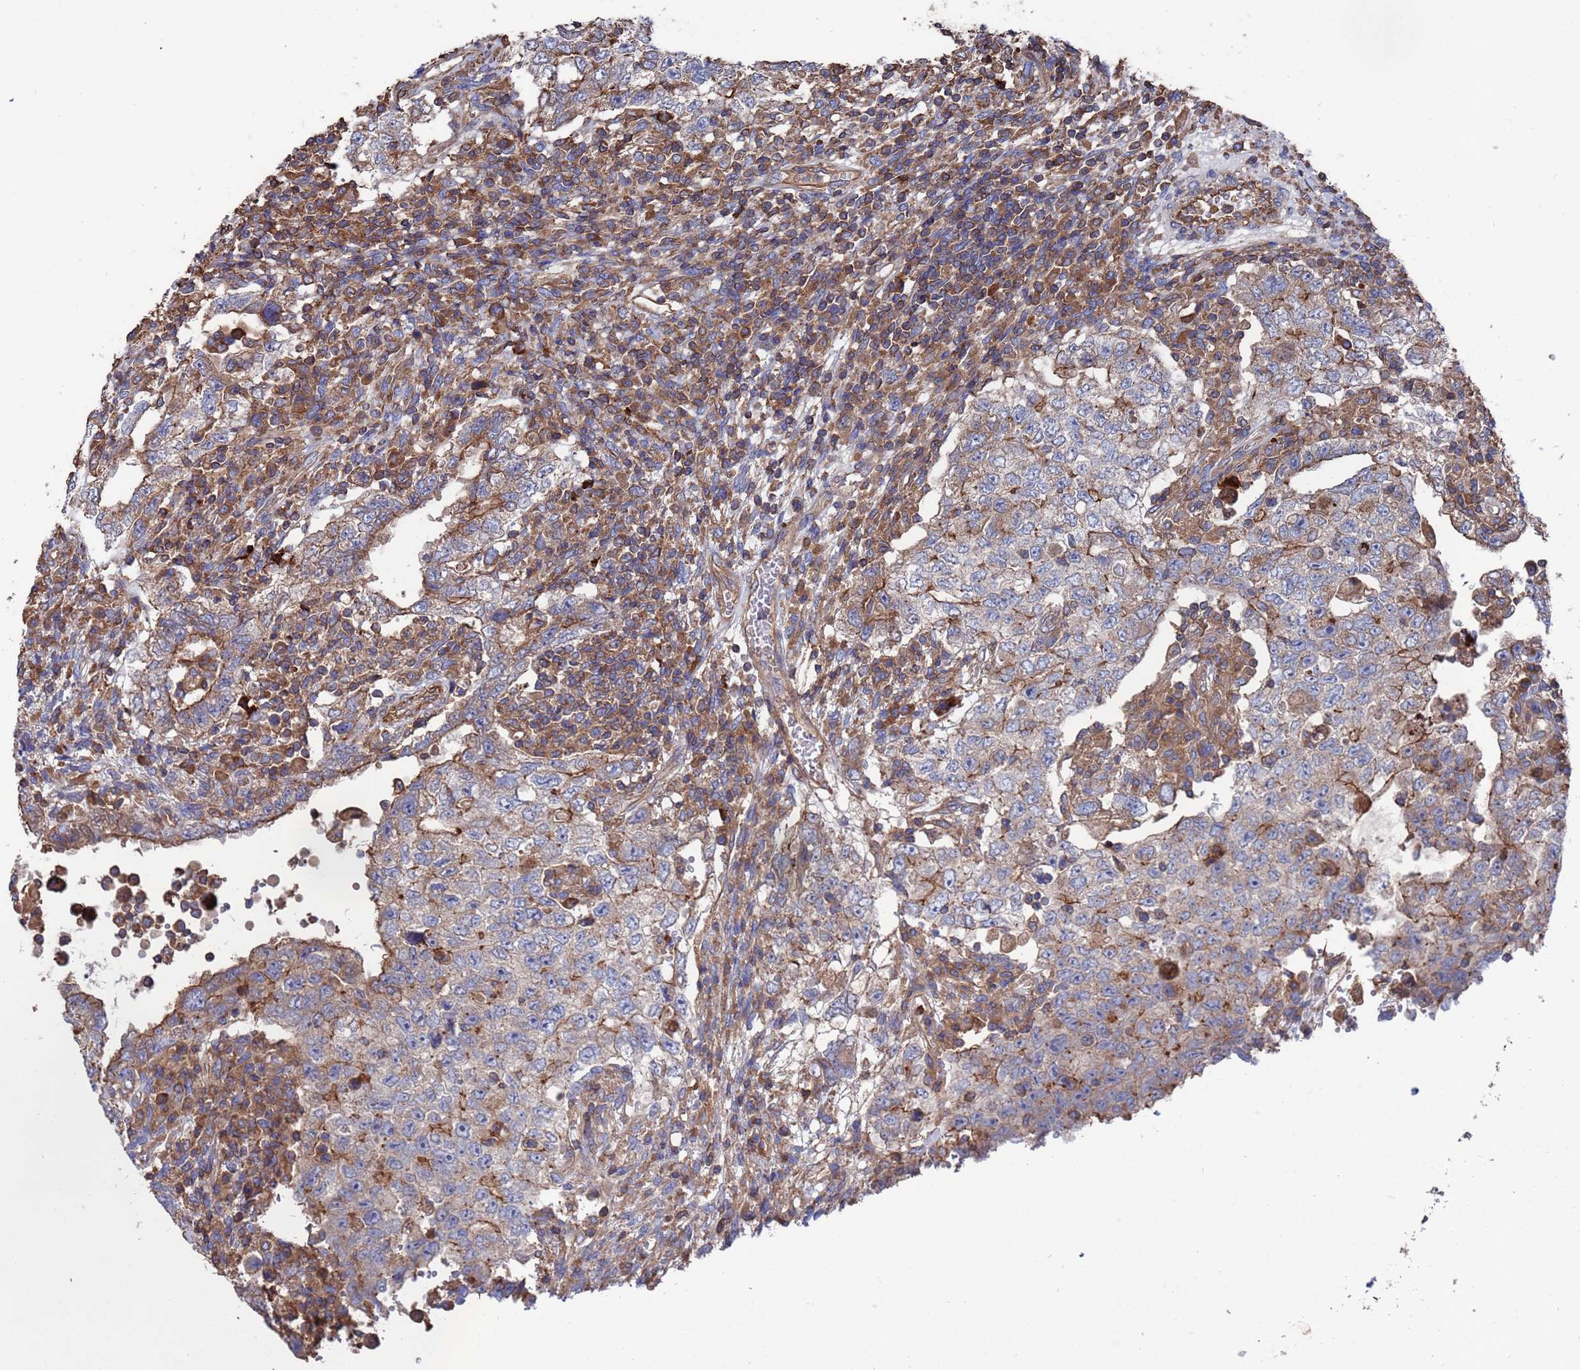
{"staining": {"intensity": "moderate", "quantity": "<25%", "location": "cytoplasmic/membranous"}, "tissue": "testis cancer", "cell_type": "Tumor cells", "image_type": "cancer", "snomed": [{"axis": "morphology", "description": "Carcinoma, Embryonal, NOS"}, {"axis": "topography", "description": "Testis"}], "caption": "The photomicrograph exhibits immunohistochemical staining of testis embryonal carcinoma. There is moderate cytoplasmic/membranous positivity is seen in approximately <25% of tumor cells.", "gene": "PYCR1", "patient": {"sex": "male", "age": 26}}